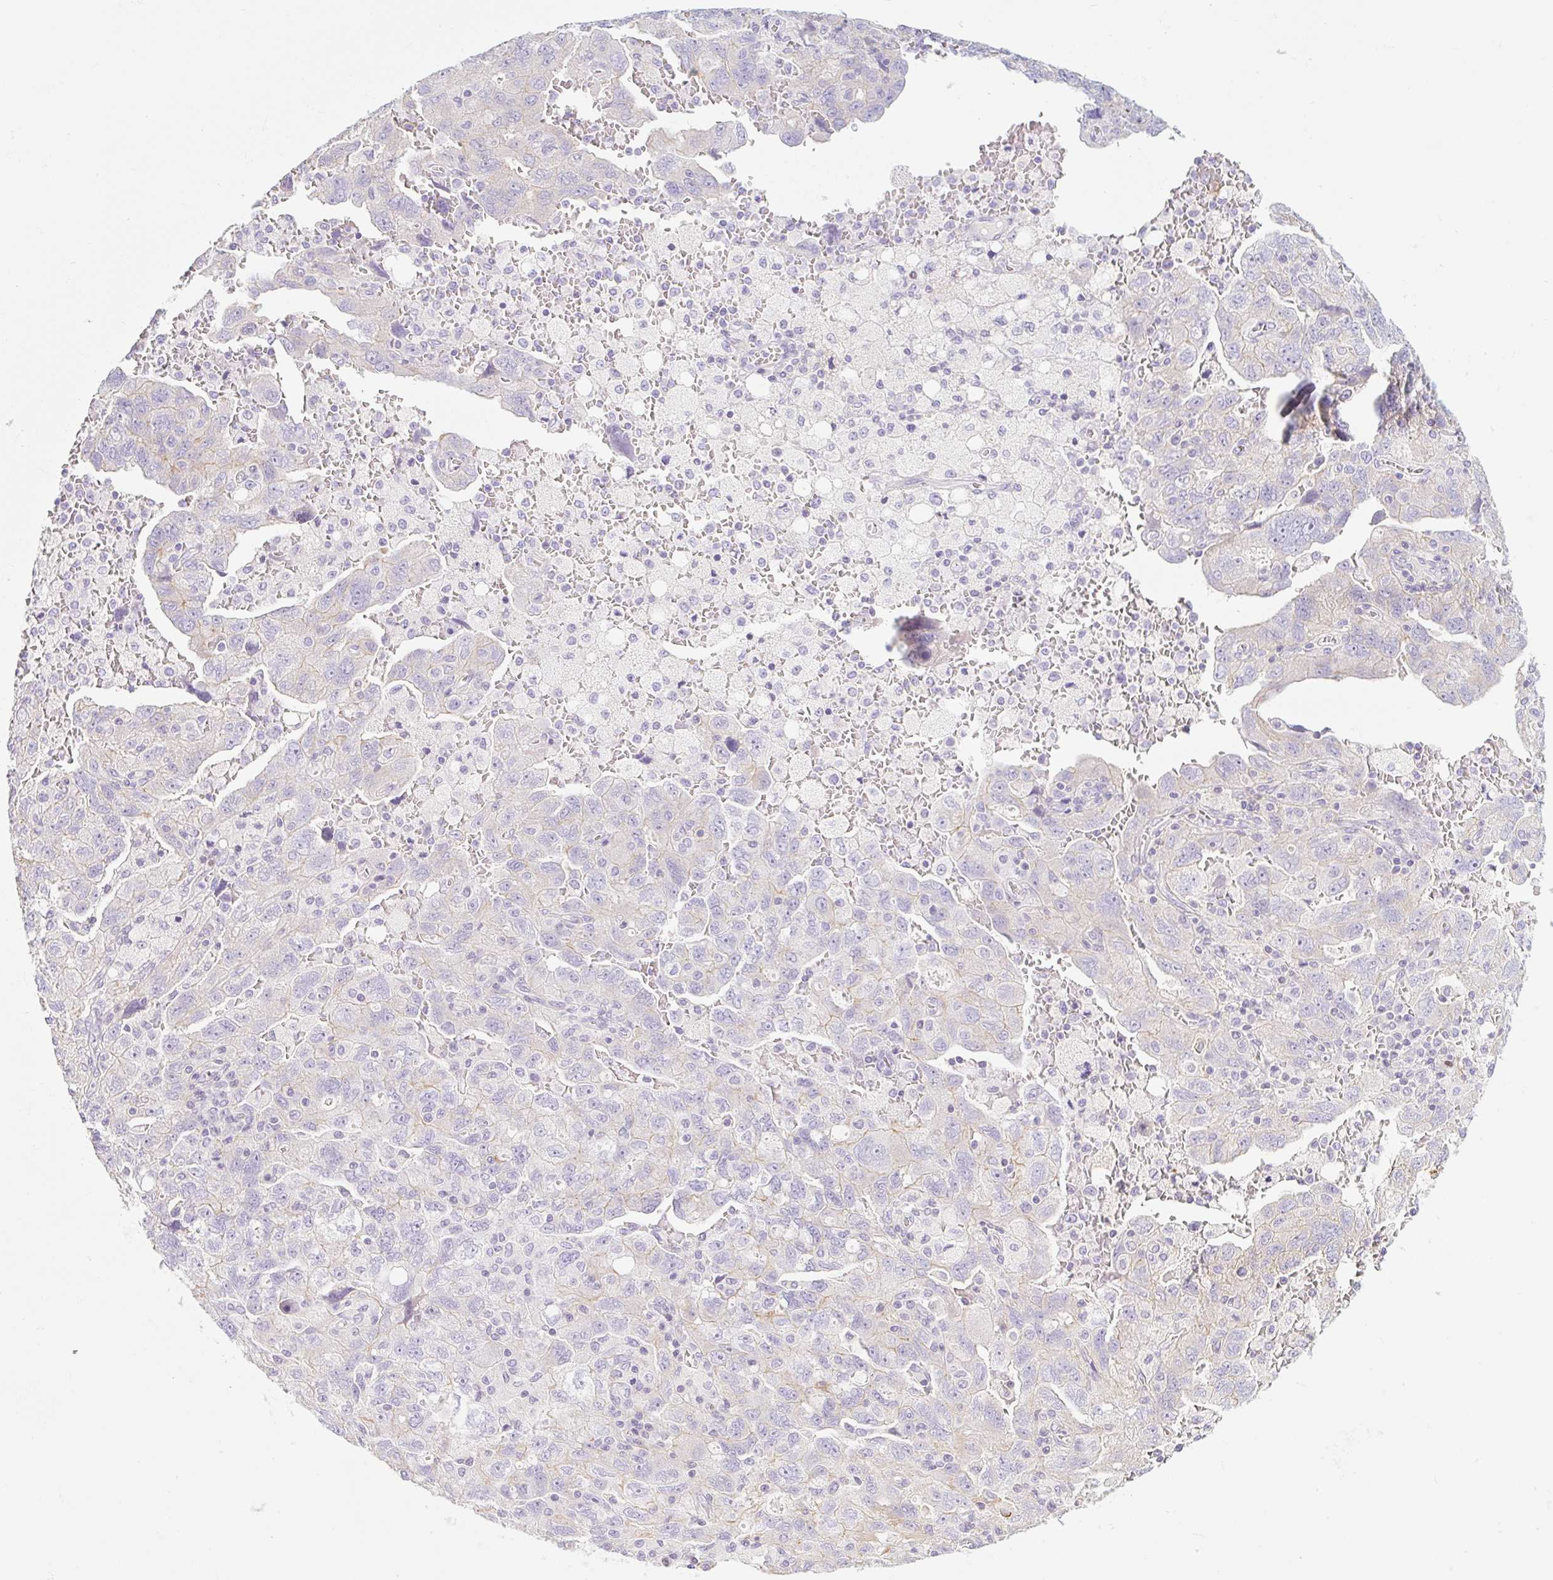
{"staining": {"intensity": "negative", "quantity": "none", "location": "none"}, "tissue": "ovarian cancer", "cell_type": "Tumor cells", "image_type": "cancer", "snomed": [{"axis": "morphology", "description": "Carcinoma, NOS"}, {"axis": "morphology", "description": "Cystadenocarcinoma, serous, NOS"}, {"axis": "topography", "description": "Ovary"}], "caption": "Histopathology image shows no protein expression in tumor cells of ovarian cancer (serous cystadenocarcinoma) tissue.", "gene": "LYVE1", "patient": {"sex": "female", "age": 69}}